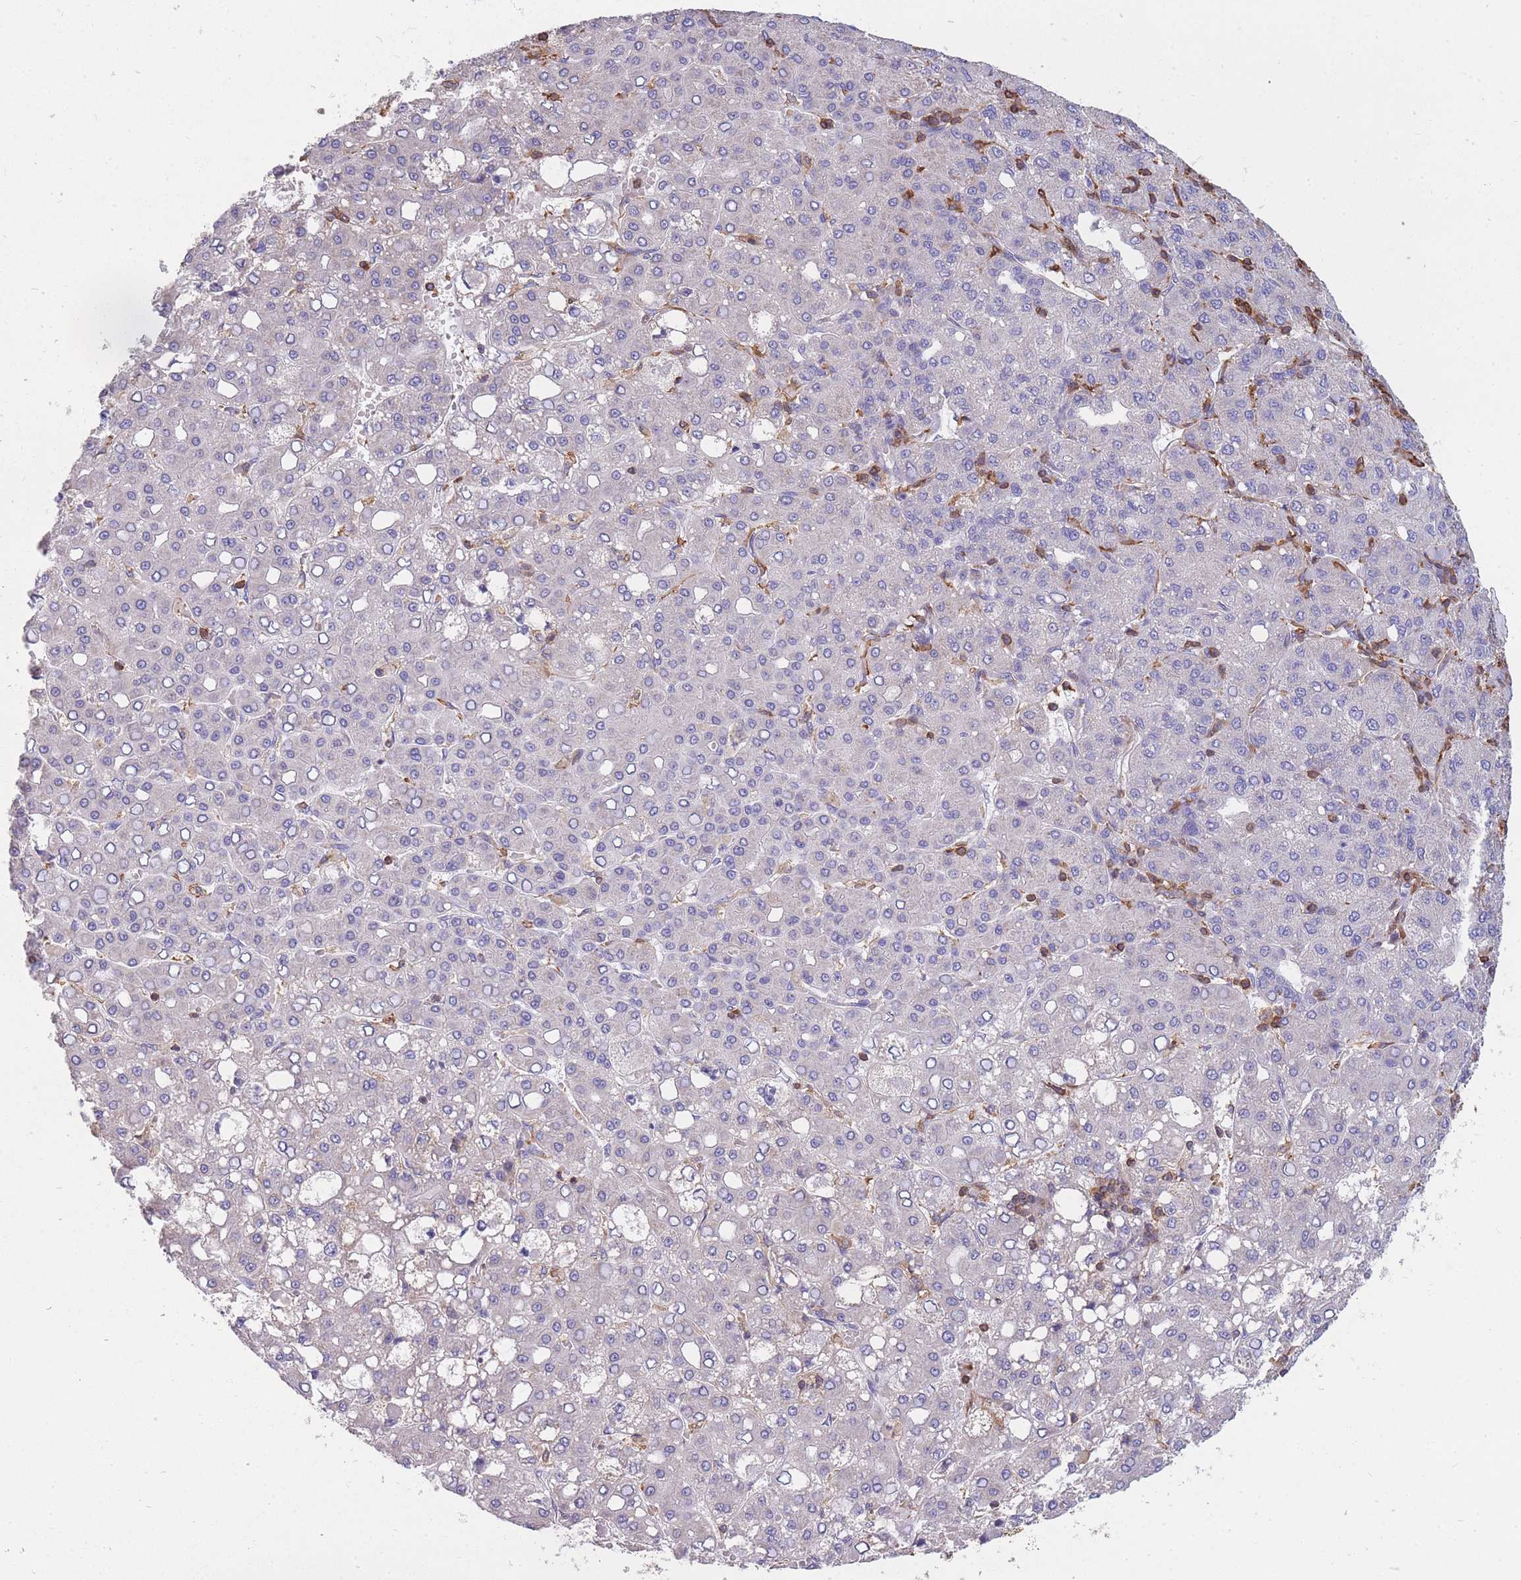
{"staining": {"intensity": "negative", "quantity": "none", "location": "none"}, "tissue": "liver cancer", "cell_type": "Tumor cells", "image_type": "cancer", "snomed": [{"axis": "morphology", "description": "Carcinoma, Hepatocellular, NOS"}, {"axis": "topography", "description": "Liver"}], "caption": "A high-resolution micrograph shows immunohistochemistry (IHC) staining of liver hepatocellular carcinoma, which exhibits no significant expression in tumor cells.", "gene": "MRPL54", "patient": {"sex": "male", "age": 65}}